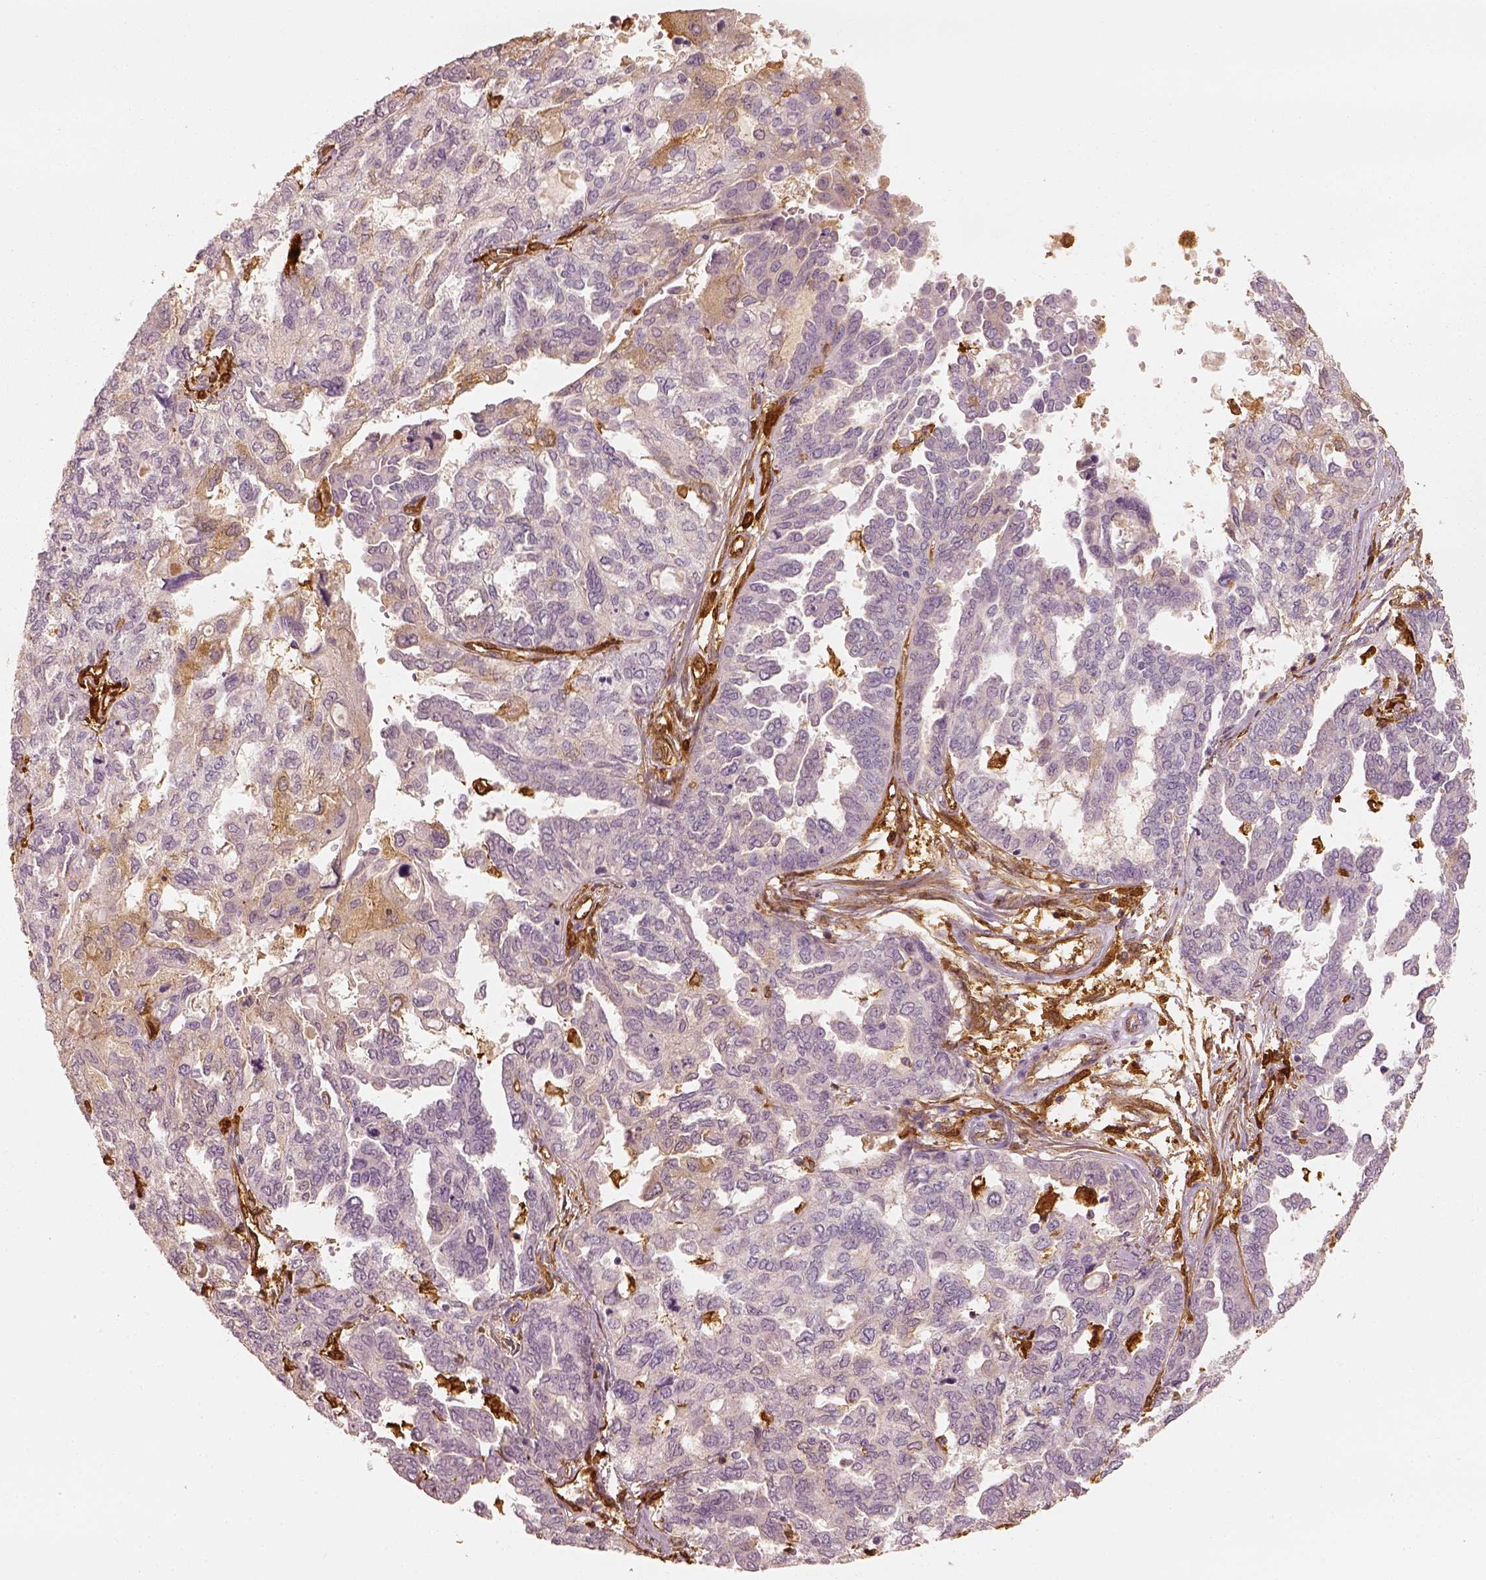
{"staining": {"intensity": "negative", "quantity": "none", "location": "none"}, "tissue": "ovarian cancer", "cell_type": "Tumor cells", "image_type": "cancer", "snomed": [{"axis": "morphology", "description": "Cystadenocarcinoma, serous, NOS"}, {"axis": "topography", "description": "Ovary"}], "caption": "High magnification brightfield microscopy of ovarian serous cystadenocarcinoma stained with DAB (brown) and counterstained with hematoxylin (blue): tumor cells show no significant staining.", "gene": "FSCN1", "patient": {"sex": "female", "age": 53}}